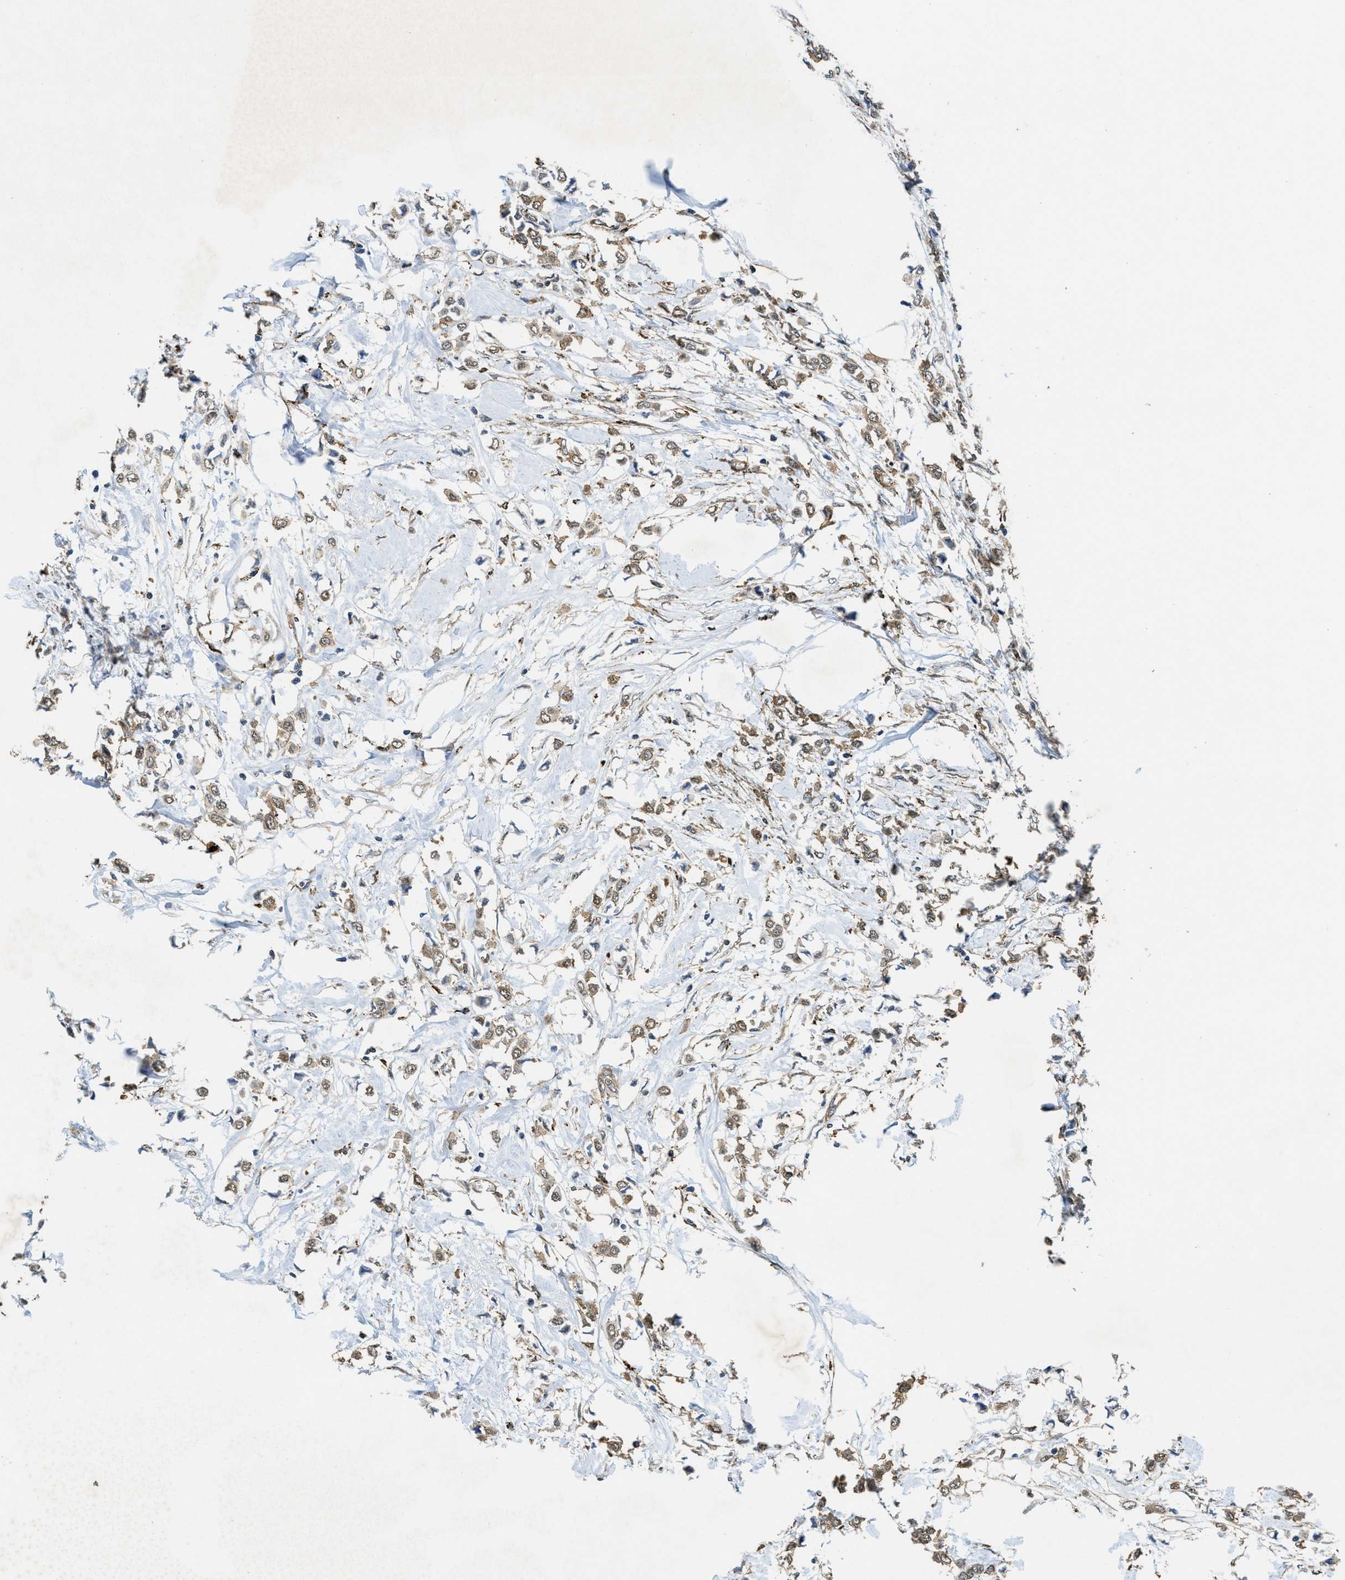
{"staining": {"intensity": "weak", "quantity": ">75%", "location": "cytoplasmic/membranous"}, "tissue": "breast cancer", "cell_type": "Tumor cells", "image_type": "cancer", "snomed": [{"axis": "morphology", "description": "Lobular carcinoma"}, {"axis": "topography", "description": "Breast"}], "caption": "Protein expression analysis of human breast lobular carcinoma reveals weak cytoplasmic/membranous positivity in approximately >75% of tumor cells. (DAB (3,3'-diaminobenzidine) IHC, brown staining for protein, blue staining for nuclei).", "gene": "BMPR2", "patient": {"sex": "female", "age": 51}}